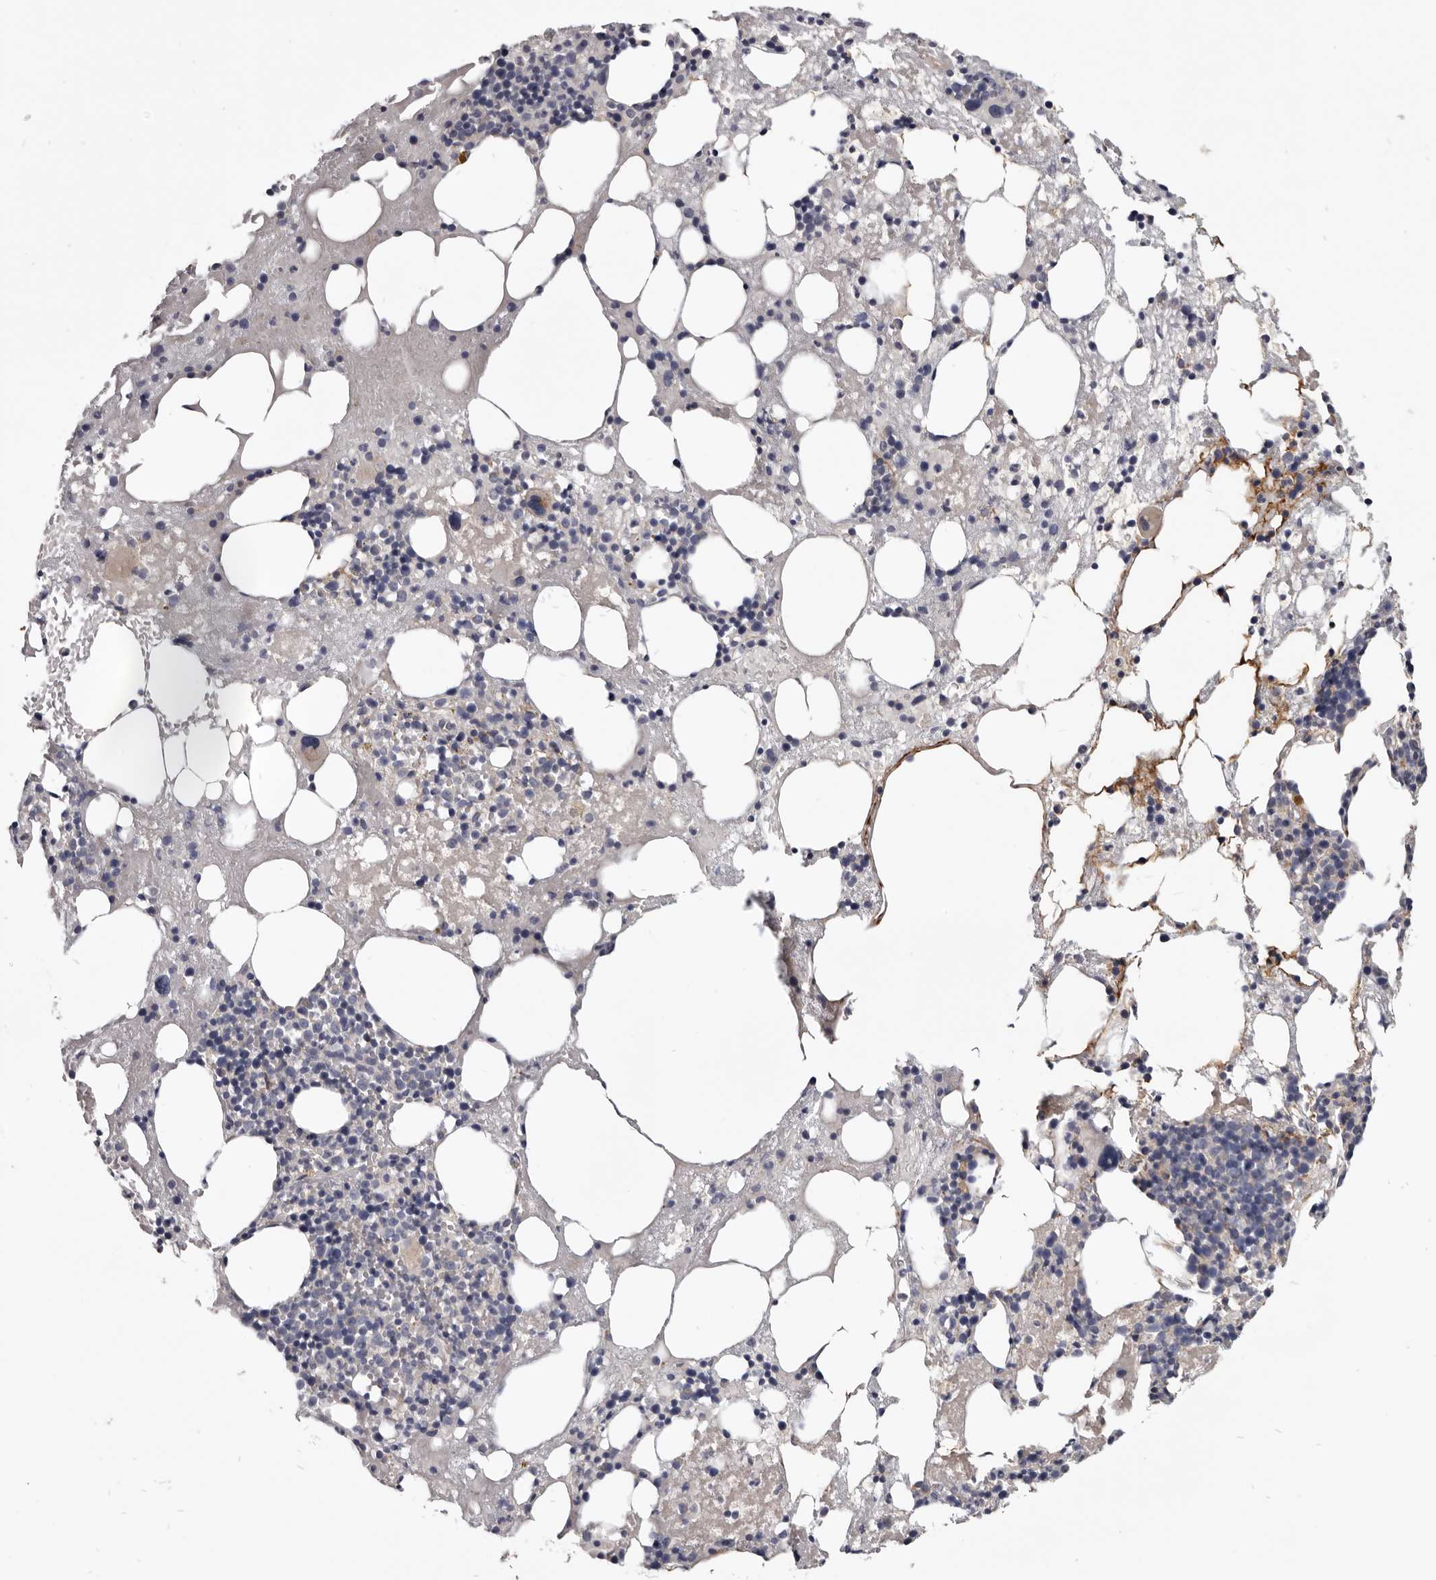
{"staining": {"intensity": "negative", "quantity": "none", "location": "none"}, "tissue": "bone marrow", "cell_type": "Hematopoietic cells", "image_type": "normal", "snomed": [{"axis": "morphology", "description": "Normal tissue, NOS"}, {"axis": "topography", "description": "Bone marrow"}], "caption": "Image shows no significant protein positivity in hematopoietic cells of unremarkable bone marrow. Nuclei are stained in blue.", "gene": "CGN", "patient": {"sex": "male", "age": 48}}